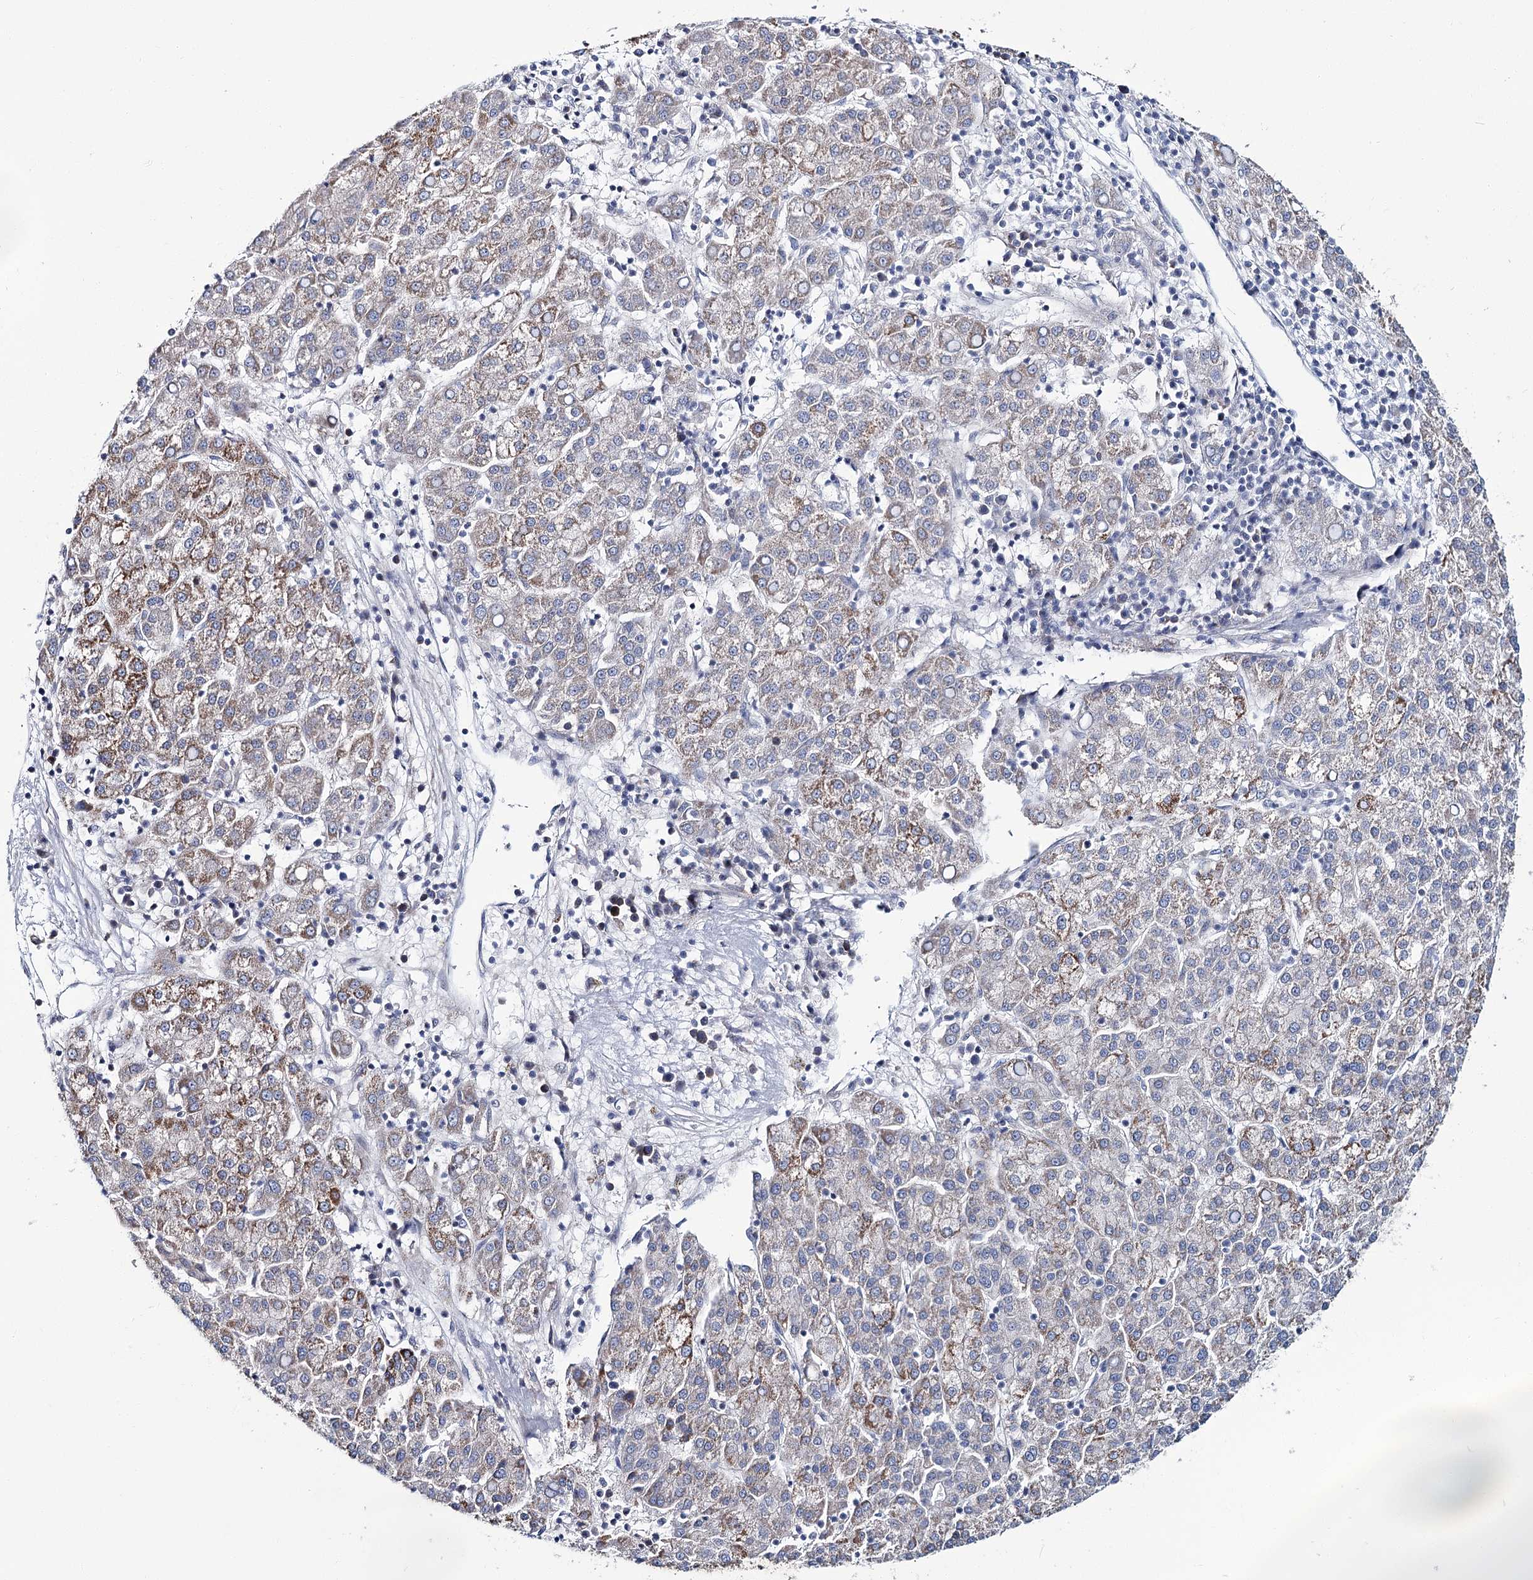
{"staining": {"intensity": "weak", "quantity": "25%-75%", "location": "cytoplasmic/membranous"}, "tissue": "liver cancer", "cell_type": "Tumor cells", "image_type": "cancer", "snomed": [{"axis": "morphology", "description": "Carcinoma, Hepatocellular, NOS"}, {"axis": "topography", "description": "Liver"}], "caption": "Liver cancer (hepatocellular carcinoma) stained with DAB (3,3'-diaminobenzidine) immunohistochemistry displays low levels of weak cytoplasmic/membranous positivity in approximately 25%-75% of tumor cells.", "gene": "CPLANE1", "patient": {"sex": "female", "age": 58}}